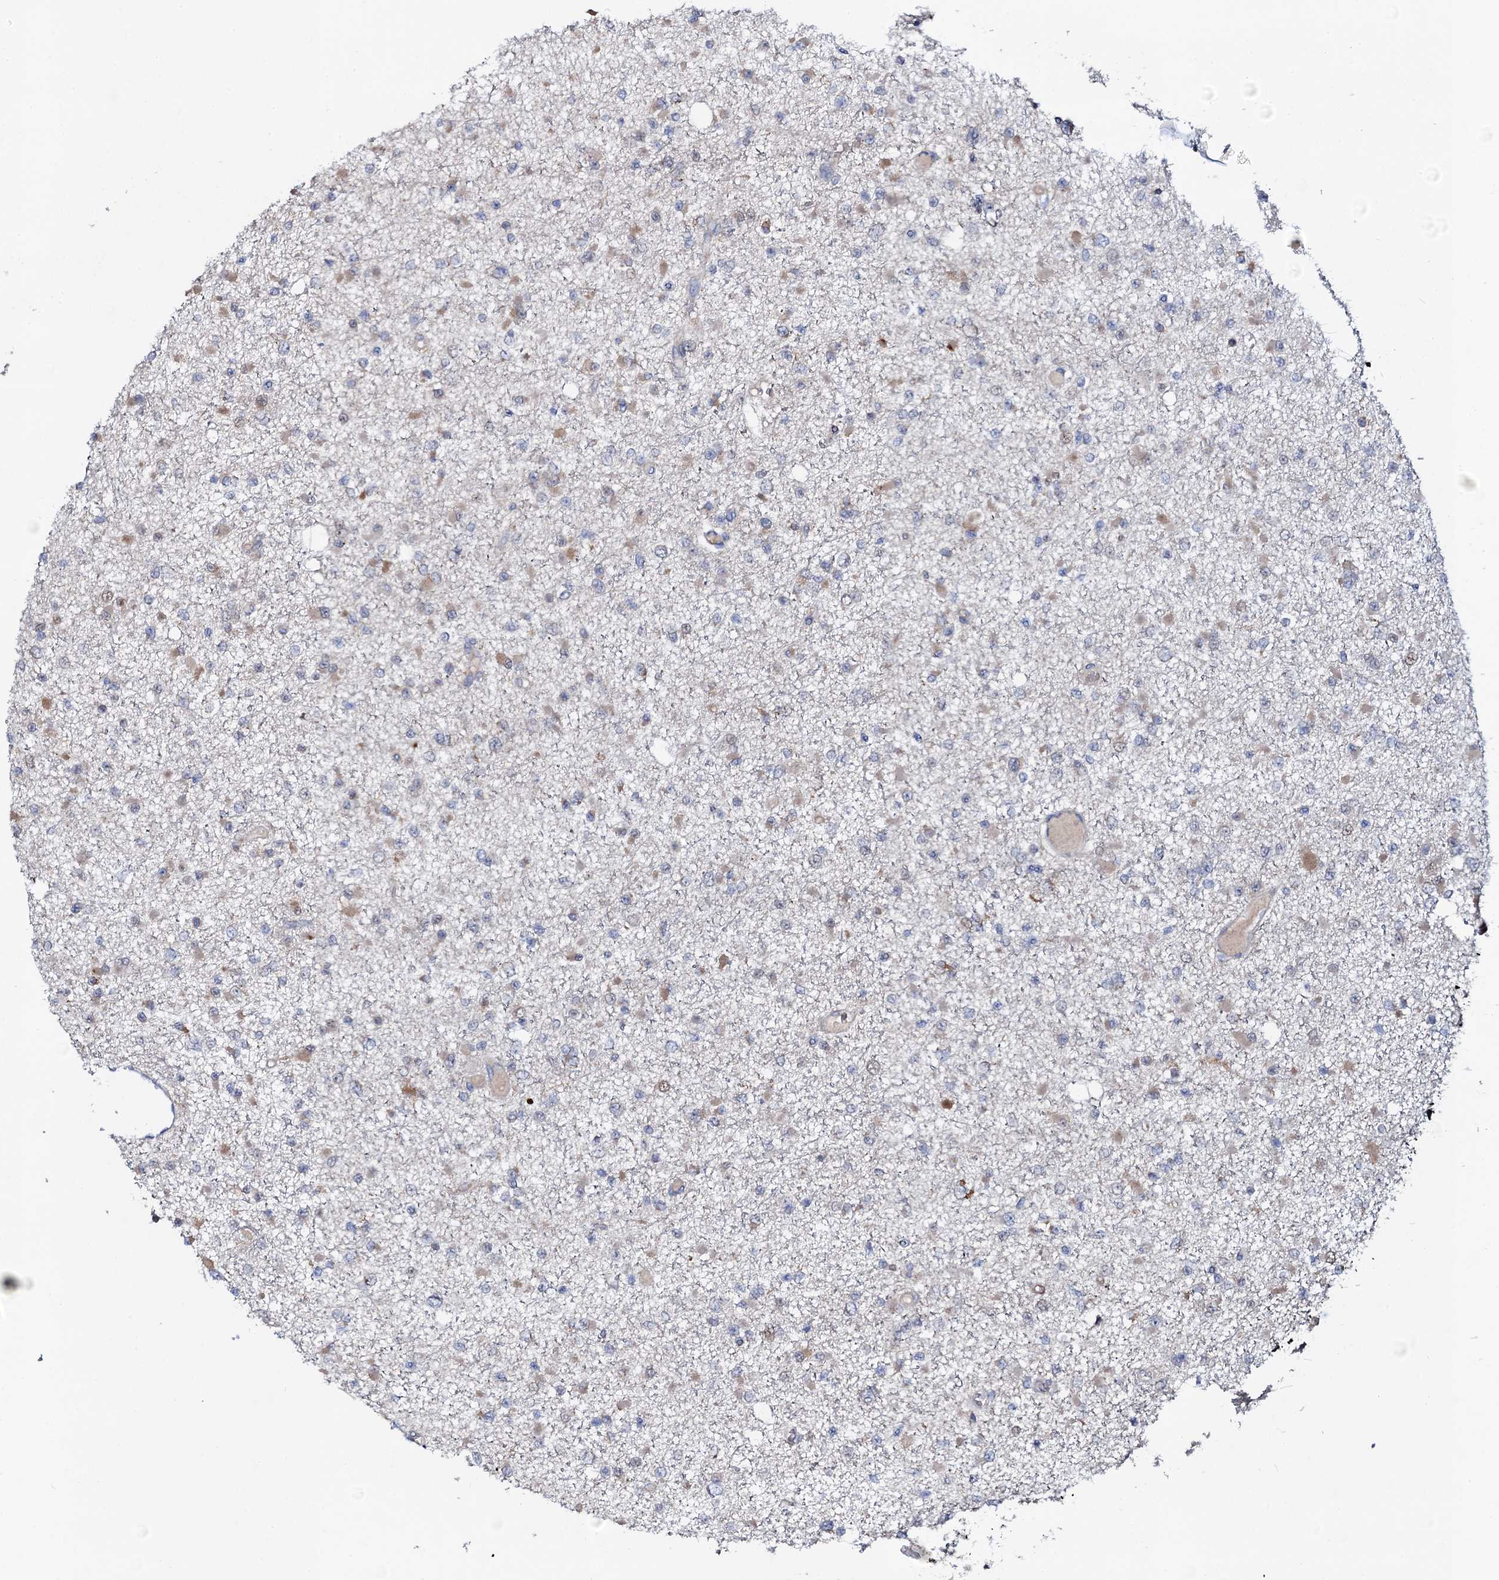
{"staining": {"intensity": "weak", "quantity": "<25%", "location": "cytoplasmic/membranous"}, "tissue": "glioma", "cell_type": "Tumor cells", "image_type": "cancer", "snomed": [{"axis": "morphology", "description": "Glioma, malignant, Low grade"}, {"axis": "topography", "description": "Brain"}], "caption": "DAB immunohistochemical staining of human glioma displays no significant positivity in tumor cells.", "gene": "PPP1R3D", "patient": {"sex": "female", "age": 22}}